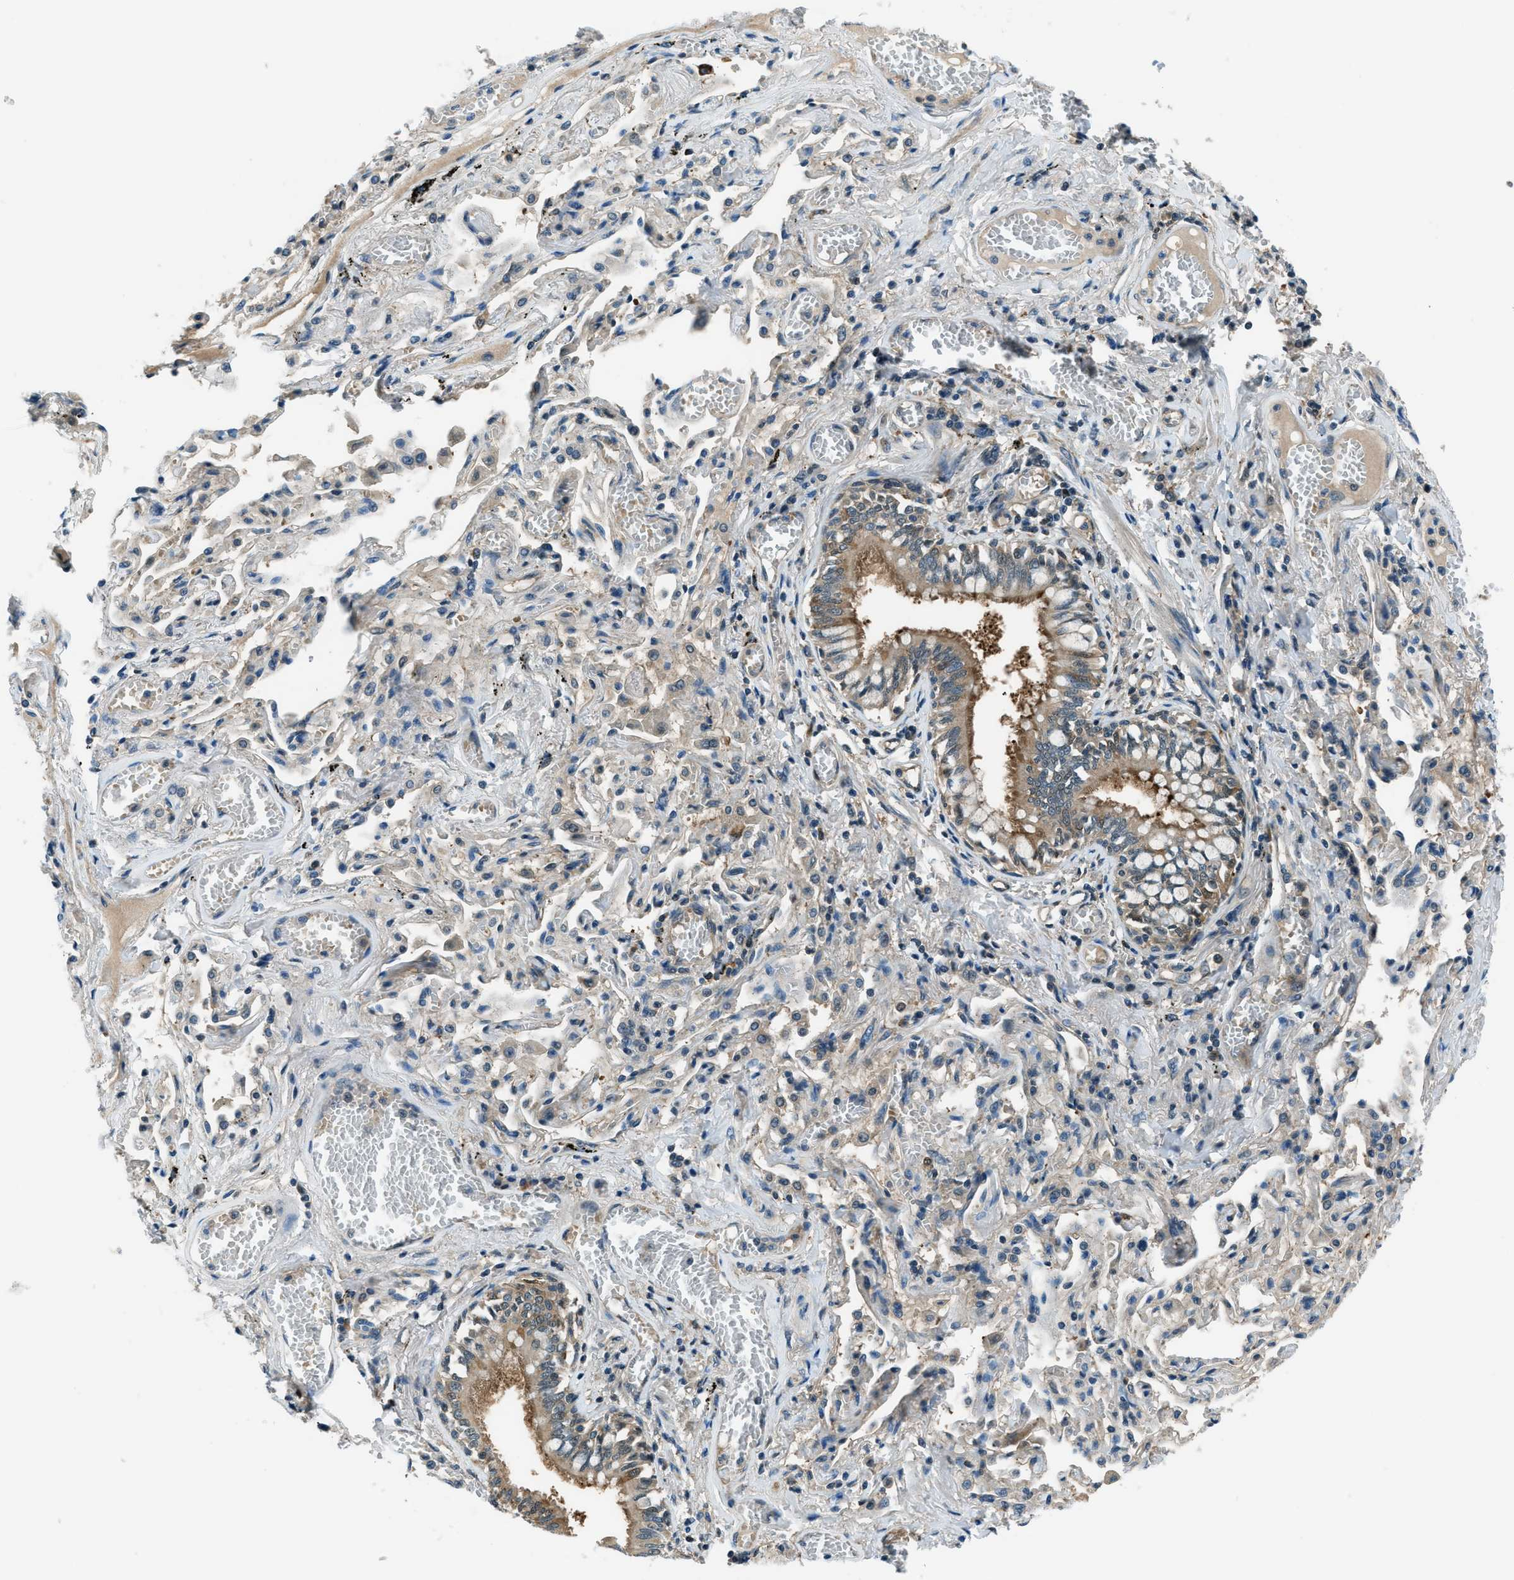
{"staining": {"intensity": "weak", "quantity": ">75%", "location": "cytoplasmic/membranous"}, "tissue": "bronchus", "cell_type": "Respiratory epithelial cells", "image_type": "normal", "snomed": [{"axis": "morphology", "description": "Normal tissue, NOS"}, {"axis": "morphology", "description": "Inflammation, NOS"}, {"axis": "topography", "description": "Cartilage tissue"}, {"axis": "topography", "description": "Lung"}], "caption": "Immunohistochemical staining of benign bronchus displays weak cytoplasmic/membranous protein positivity in approximately >75% of respiratory epithelial cells.", "gene": "HEBP2", "patient": {"sex": "male", "age": 71}}